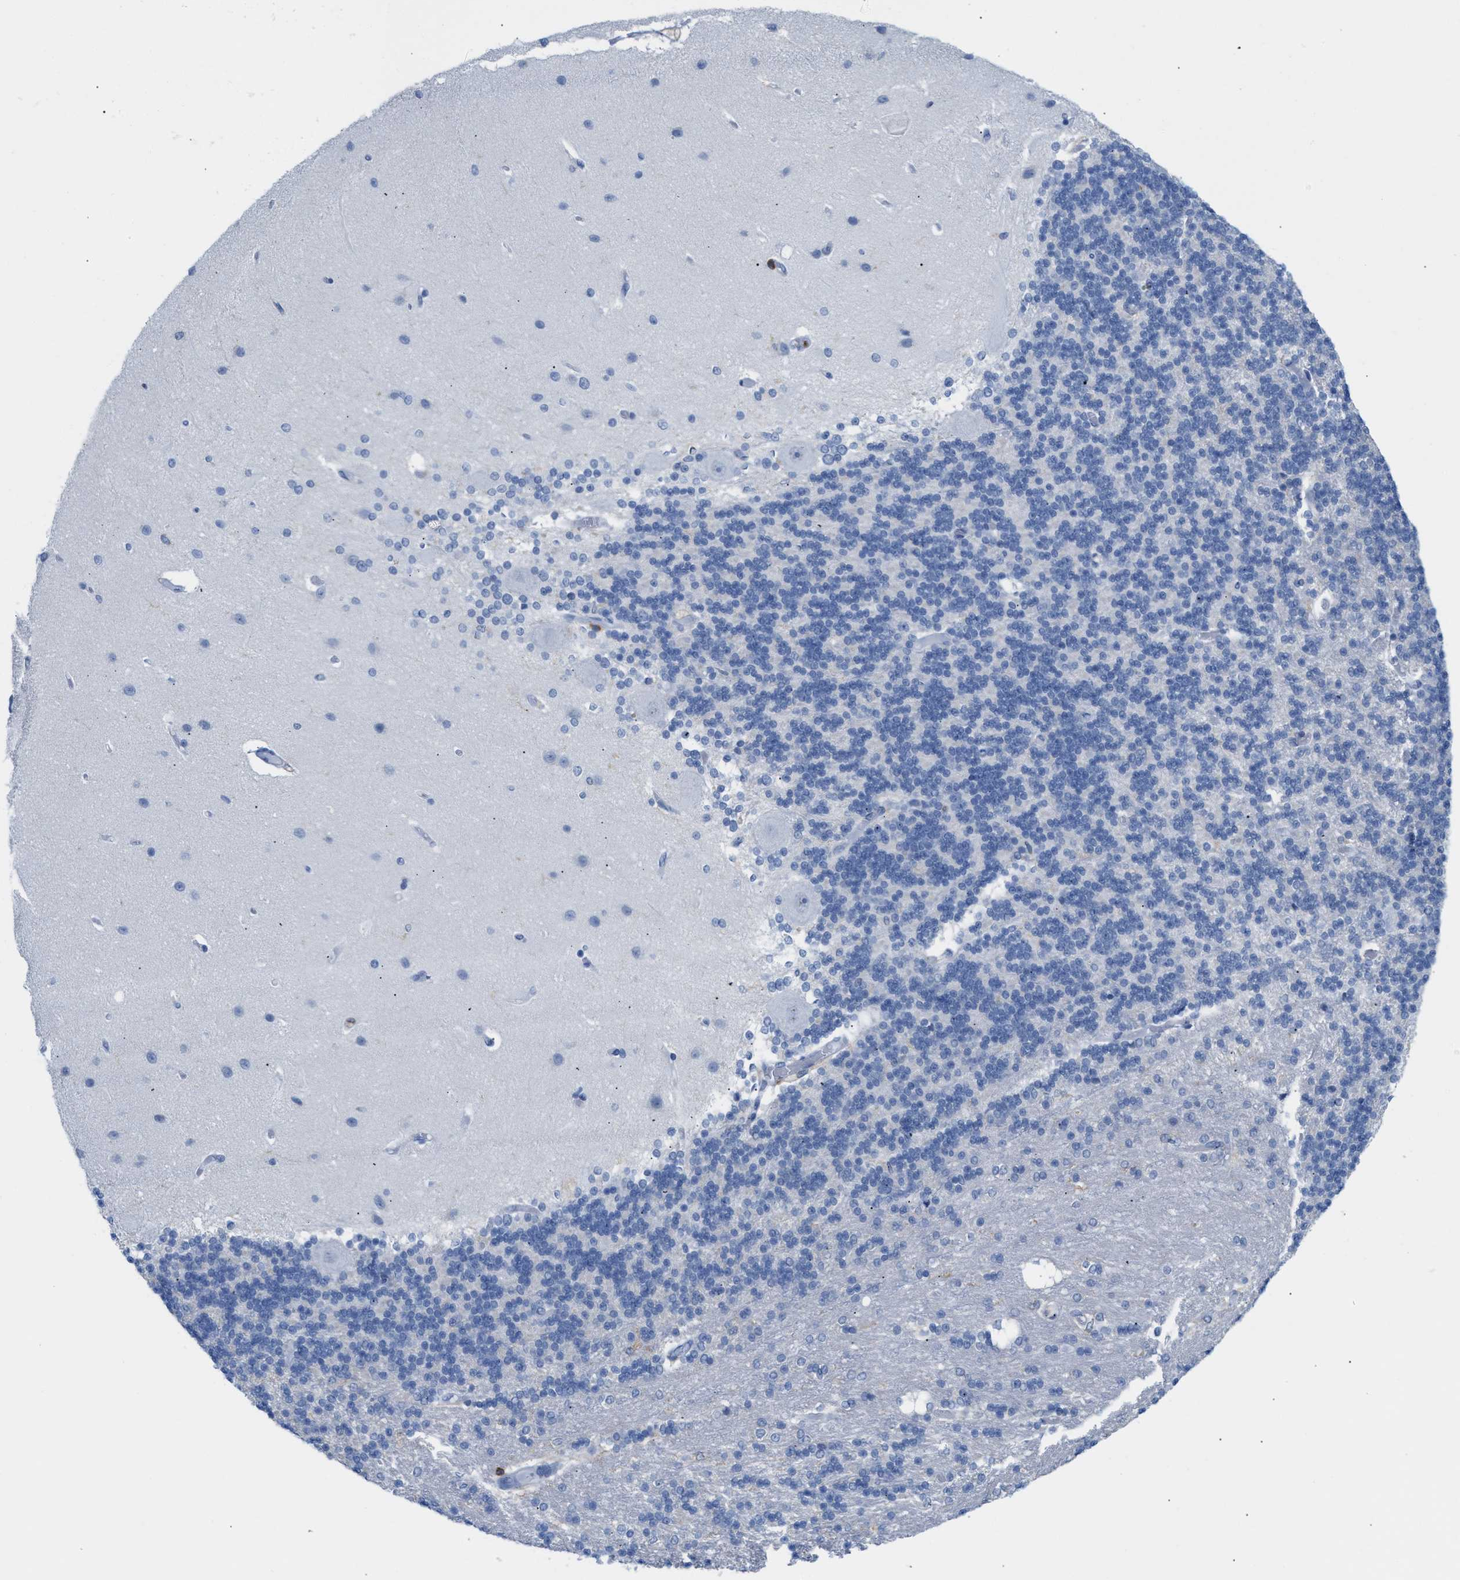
{"staining": {"intensity": "negative", "quantity": "none", "location": "none"}, "tissue": "cerebellum", "cell_type": "Cells in granular layer", "image_type": "normal", "snomed": [{"axis": "morphology", "description": "Normal tissue, NOS"}, {"axis": "topography", "description": "Cerebellum"}], "caption": "This is an IHC image of unremarkable human cerebellum. There is no positivity in cells in granular layer.", "gene": "IL16", "patient": {"sex": "female", "age": 54}}